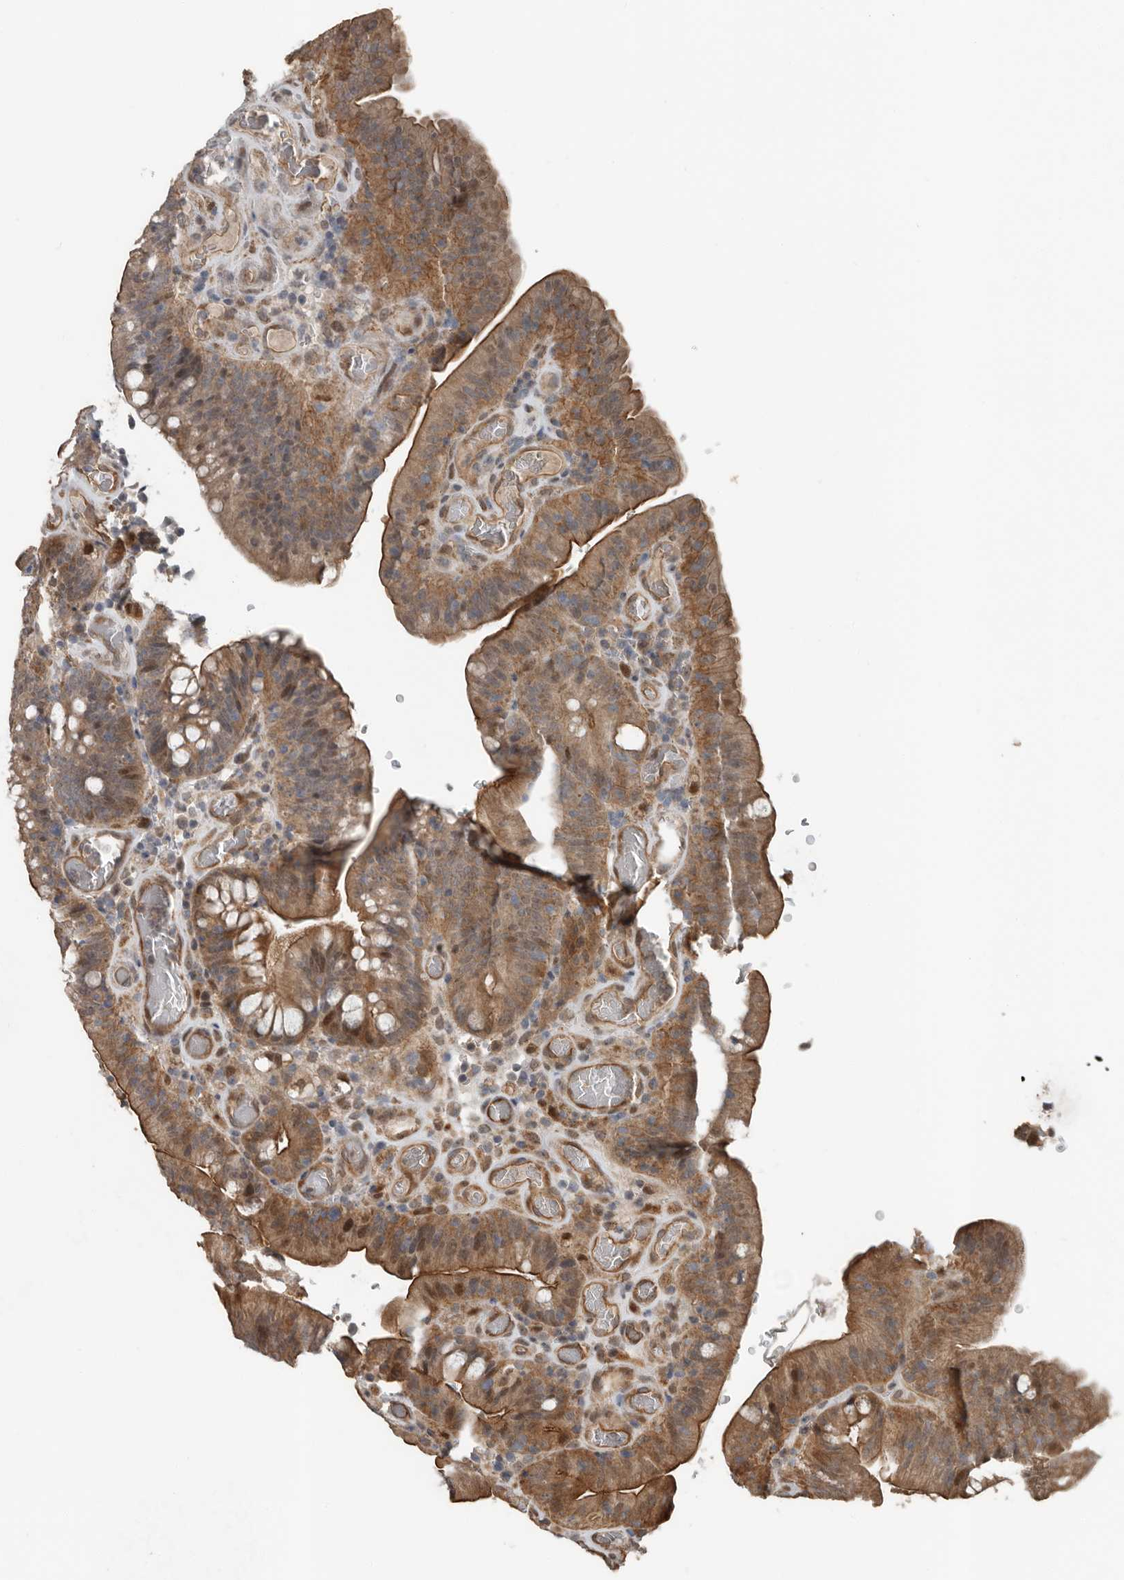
{"staining": {"intensity": "moderate", "quantity": ">75%", "location": "cytoplasmic/membranous,nuclear"}, "tissue": "colorectal cancer", "cell_type": "Tumor cells", "image_type": "cancer", "snomed": [{"axis": "morphology", "description": "Normal tissue, NOS"}, {"axis": "topography", "description": "Colon"}], "caption": "Immunohistochemistry of human colorectal cancer exhibits medium levels of moderate cytoplasmic/membranous and nuclear expression in about >75% of tumor cells. The staining was performed using DAB (3,3'-diaminobenzidine) to visualize the protein expression in brown, while the nuclei were stained in blue with hematoxylin (Magnification: 20x).", "gene": "YOD1", "patient": {"sex": "female", "age": 82}}